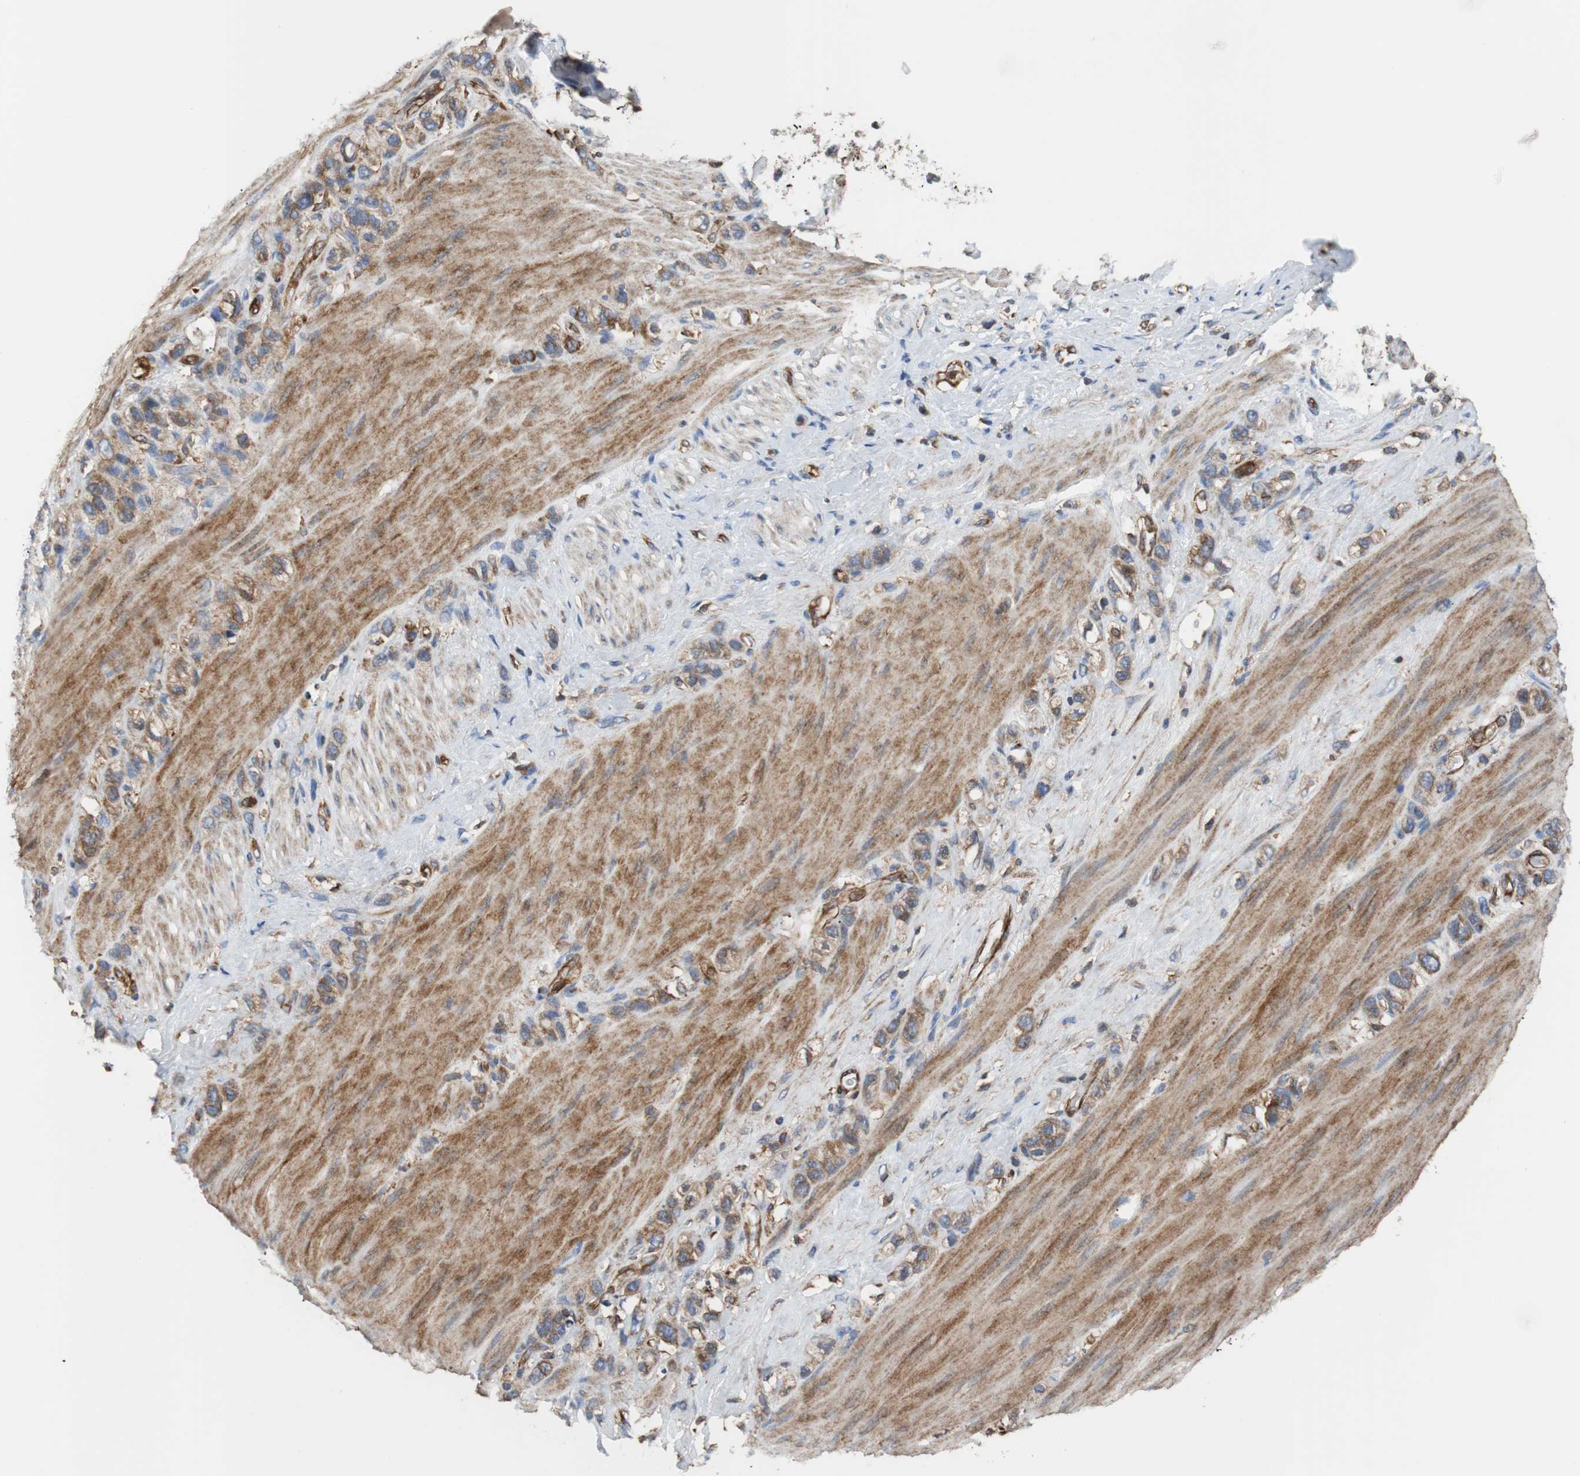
{"staining": {"intensity": "weak", "quantity": ">75%", "location": "cytoplasmic/membranous"}, "tissue": "stomach cancer", "cell_type": "Tumor cells", "image_type": "cancer", "snomed": [{"axis": "morphology", "description": "Normal tissue, NOS"}, {"axis": "morphology", "description": "Adenocarcinoma, NOS"}, {"axis": "morphology", "description": "Adenocarcinoma, High grade"}, {"axis": "topography", "description": "Stomach, upper"}, {"axis": "topography", "description": "Stomach"}], "caption": "Immunohistochemistry (DAB (3,3'-diaminobenzidine)) staining of human stomach high-grade adenocarcinoma reveals weak cytoplasmic/membranous protein positivity in approximately >75% of tumor cells.", "gene": "PLCG2", "patient": {"sex": "female", "age": 65}}